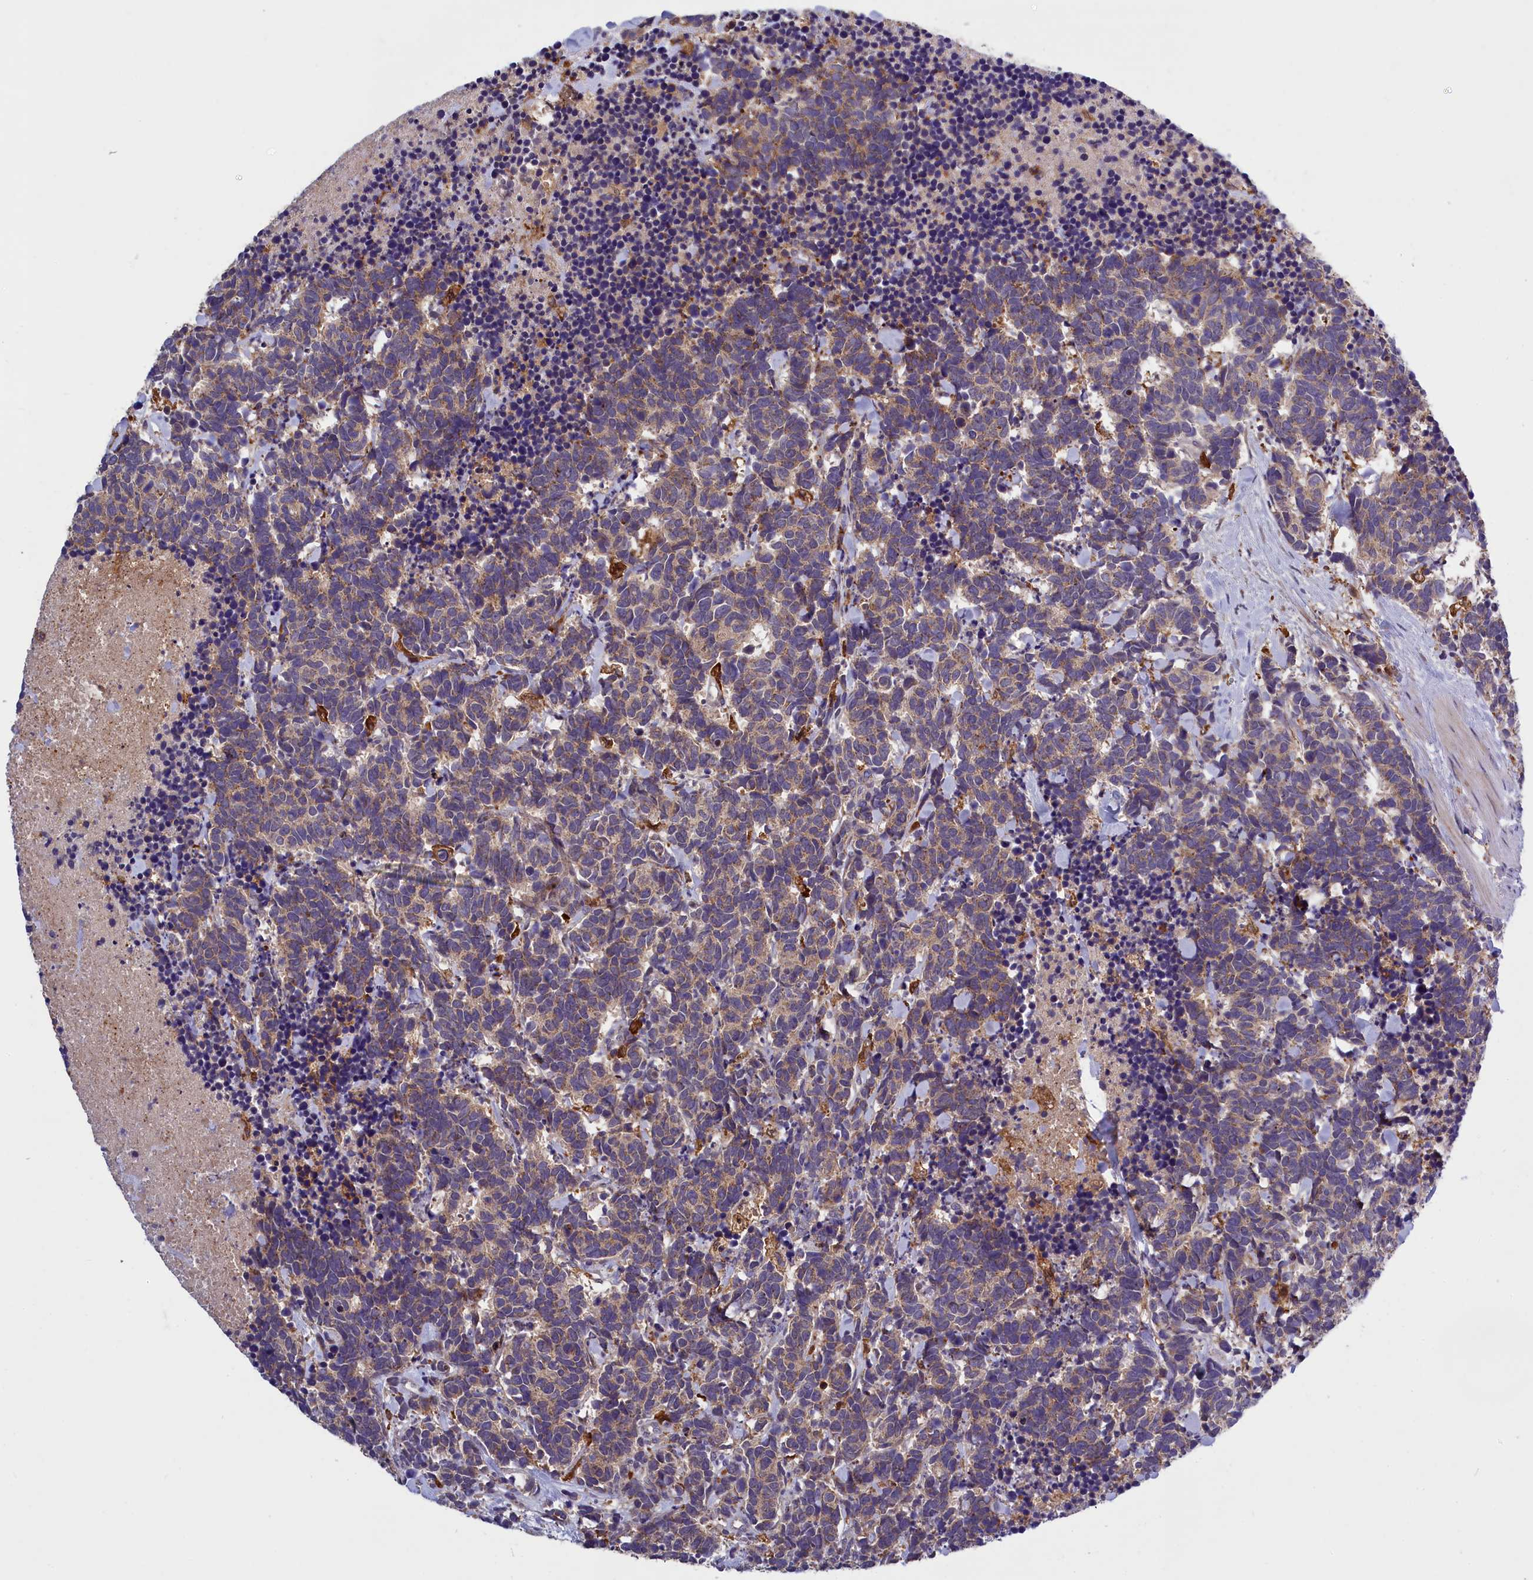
{"staining": {"intensity": "weak", "quantity": ">75%", "location": "cytoplasmic/membranous"}, "tissue": "carcinoid", "cell_type": "Tumor cells", "image_type": "cancer", "snomed": [{"axis": "morphology", "description": "Carcinoma, NOS"}, {"axis": "morphology", "description": "Carcinoid, malignant, NOS"}, {"axis": "topography", "description": "Prostate"}], "caption": "A low amount of weak cytoplasmic/membranous staining is seen in about >75% of tumor cells in carcinoma tissue.", "gene": "NAIP", "patient": {"sex": "male", "age": 57}}